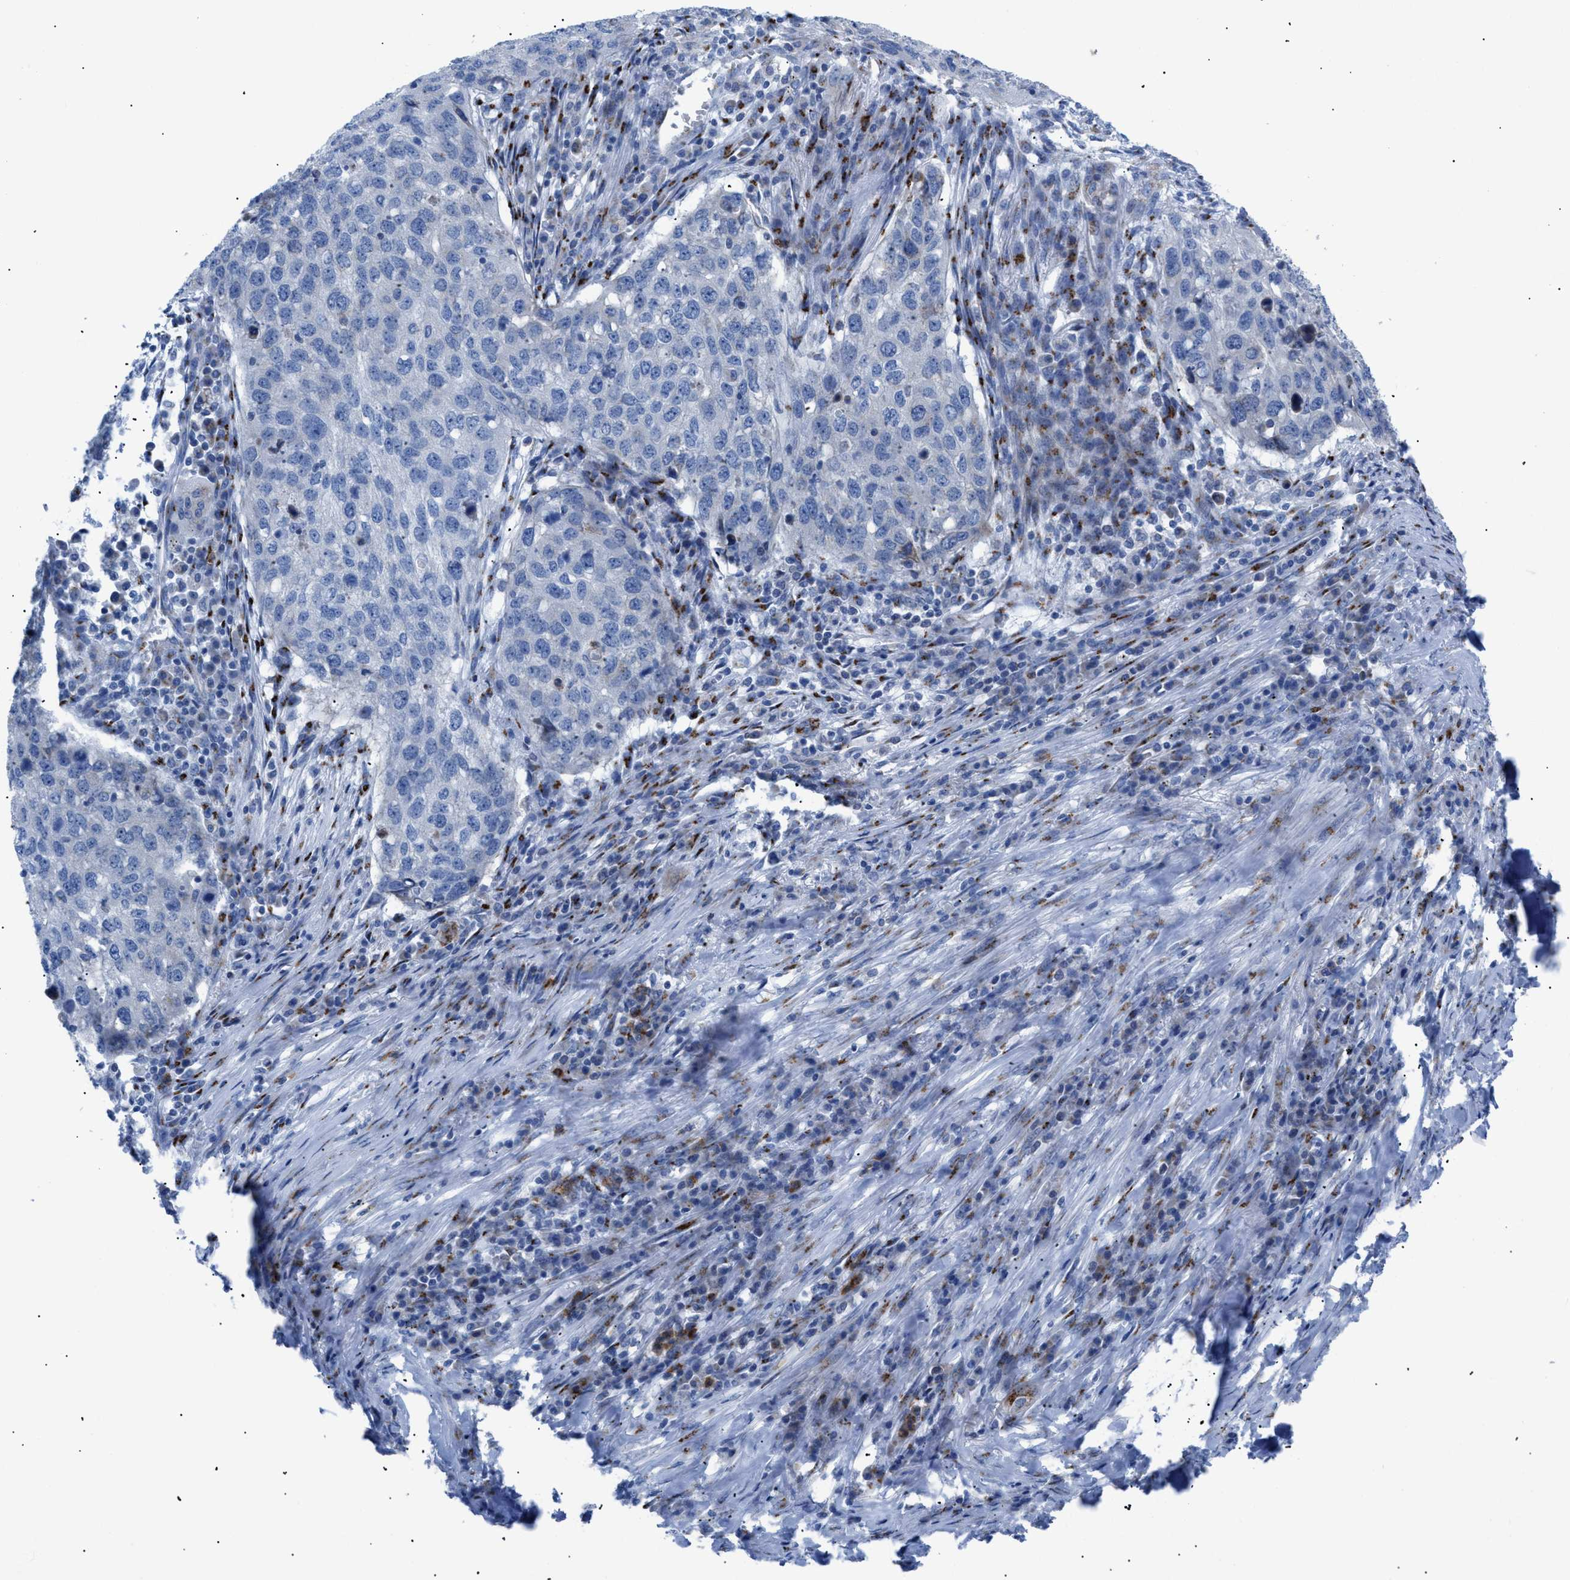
{"staining": {"intensity": "negative", "quantity": "none", "location": "none"}, "tissue": "lung cancer", "cell_type": "Tumor cells", "image_type": "cancer", "snomed": [{"axis": "morphology", "description": "Squamous cell carcinoma, NOS"}, {"axis": "topography", "description": "Lung"}], "caption": "Immunohistochemical staining of human lung cancer (squamous cell carcinoma) displays no significant positivity in tumor cells. (DAB (3,3'-diaminobenzidine) immunohistochemistry (IHC) visualized using brightfield microscopy, high magnification).", "gene": "TMEM17", "patient": {"sex": "female", "age": 63}}